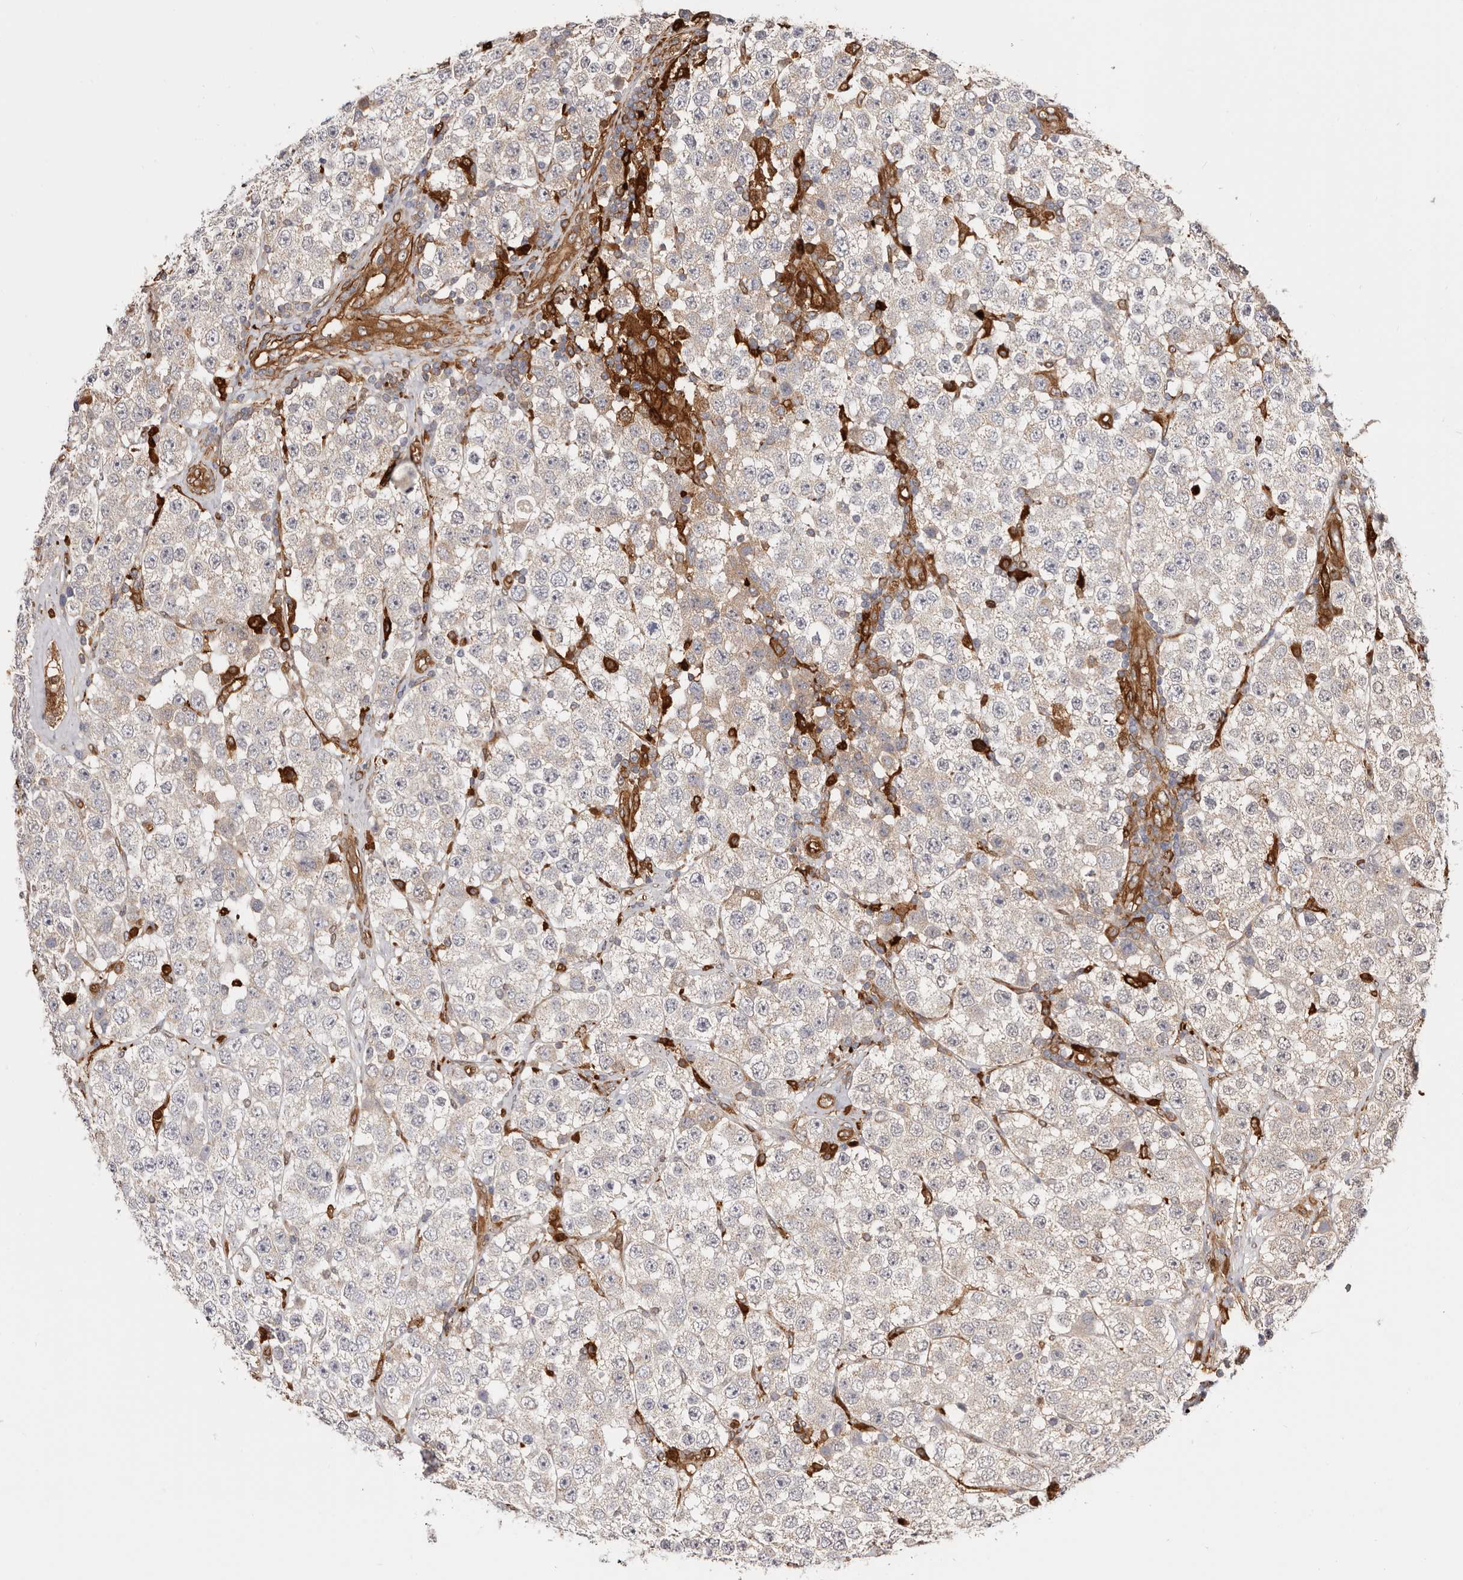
{"staining": {"intensity": "weak", "quantity": "25%-75%", "location": "cytoplasmic/membranous"}, "tissue": "testis cancer", "cell_type": "Tumor cells", "image_type": "cancer", "snomed": [{"axis": "morphology", "description": "Seminoma, NOS"}, {"axis": "topography", "description": "Testis"}], "caption": "Tumor cells show low levels of weak cytoplasmic/membranous expression in approximately 25%-75% of cells in testis seminoma.", "gene": "LAP3", "patient": {"sex": "male", "age": 28}}